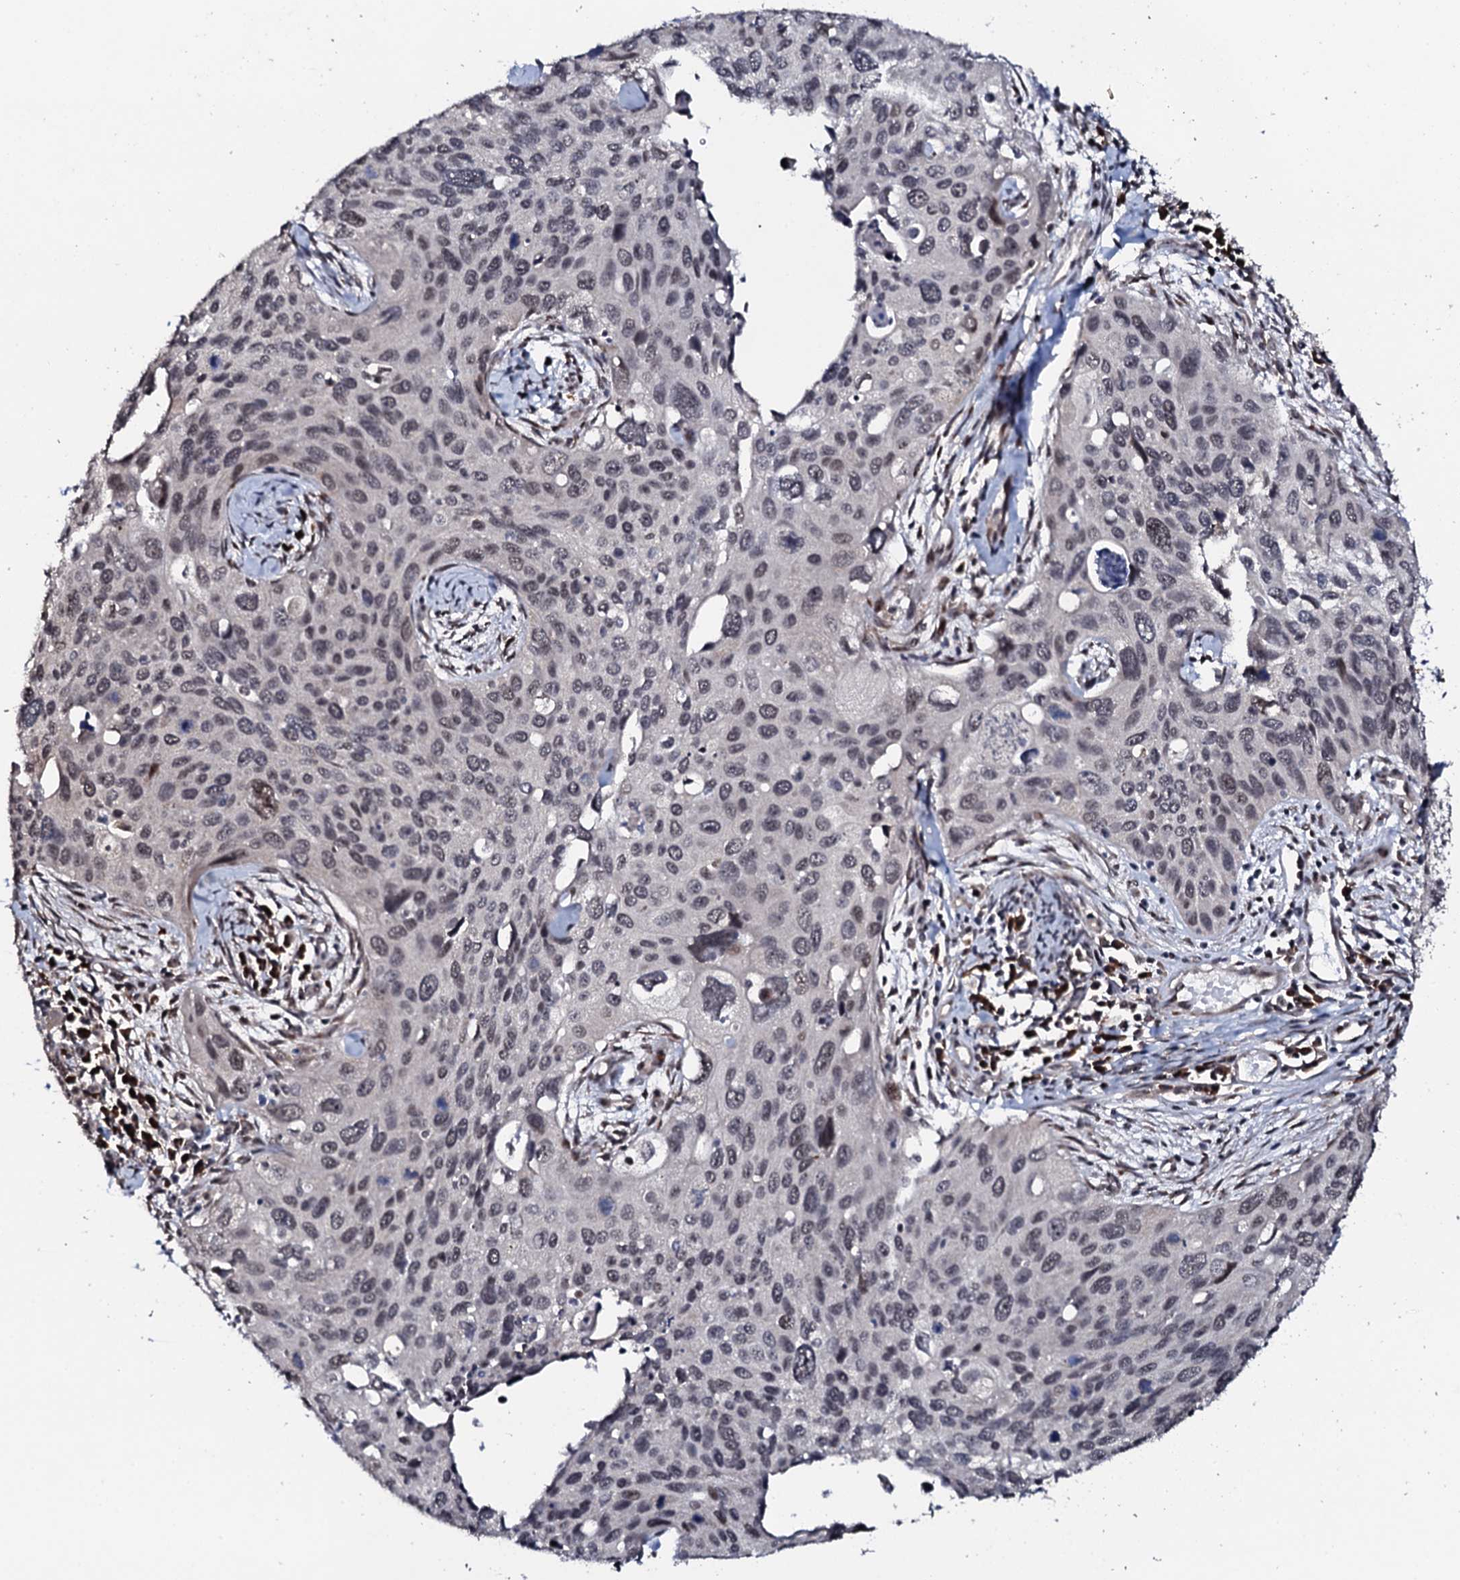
{"staining": {"intensity": "negative", "quantity": "none", "location": "none"}, "tissue": "cervical cancer", "cell_type": "Tumor cells", "image_type": "cancer", "snomed": [{"axis": "morphology", "description": "Squamous cell carcinoma, NOS"}, {"axis": "topography", "description": "Cervix"}], "caption": "An IHC micrograph of cervical cancer (squamous cell carcinoma) is shown. There is no staining in tumor cells of cervical cancer (squamous cell carcinoma). (Brightfield microscopy of DAB immunohistochemistry at high magnification).", "gene": "FAM111A", "patient": {"sex": "female", "age": 55}}